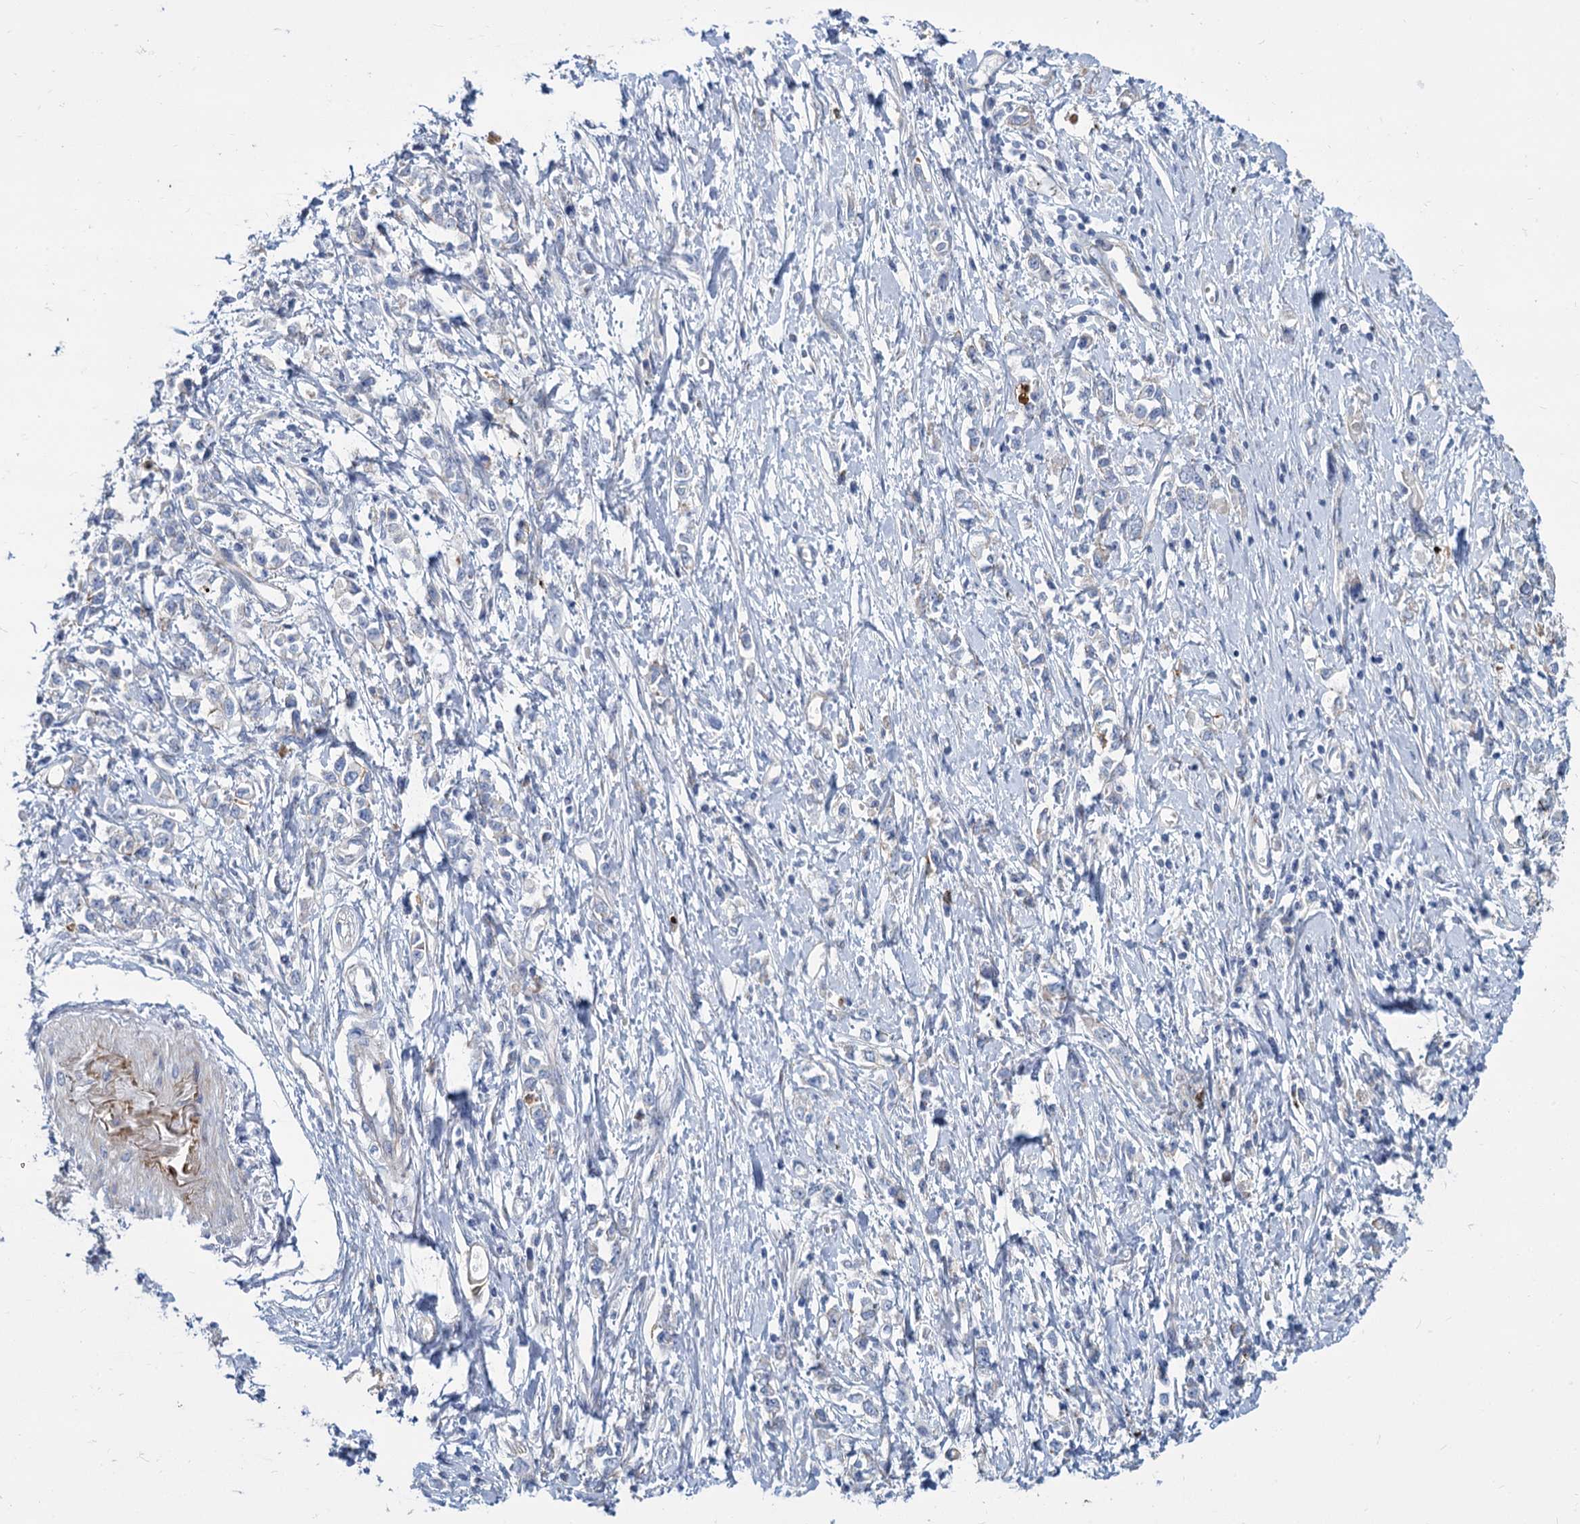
{"staining": {"intensity": "negative", "quantity": "none", "location": "none"}, "tissue": "stomach cancer", "cell_type": "Tumor cells", "image_type": "cancer", "snomed": [{"axis": "morphology", "description": "Adenocarcinoma, NOS"}, {"axis": "topography", "description": "Stomach"}], "caption": "Histopathology image shows no protein expression in tumor cells of adenocarcinoma (stomach) tissue. (Stains: DAB immunohistochemistry (IHC) with hematoxylin counter stain, Microscopy: brightfield microscopy at high magnification).", "gene": "TRIM77", "patient": {"sex": "female", "age": 76}}